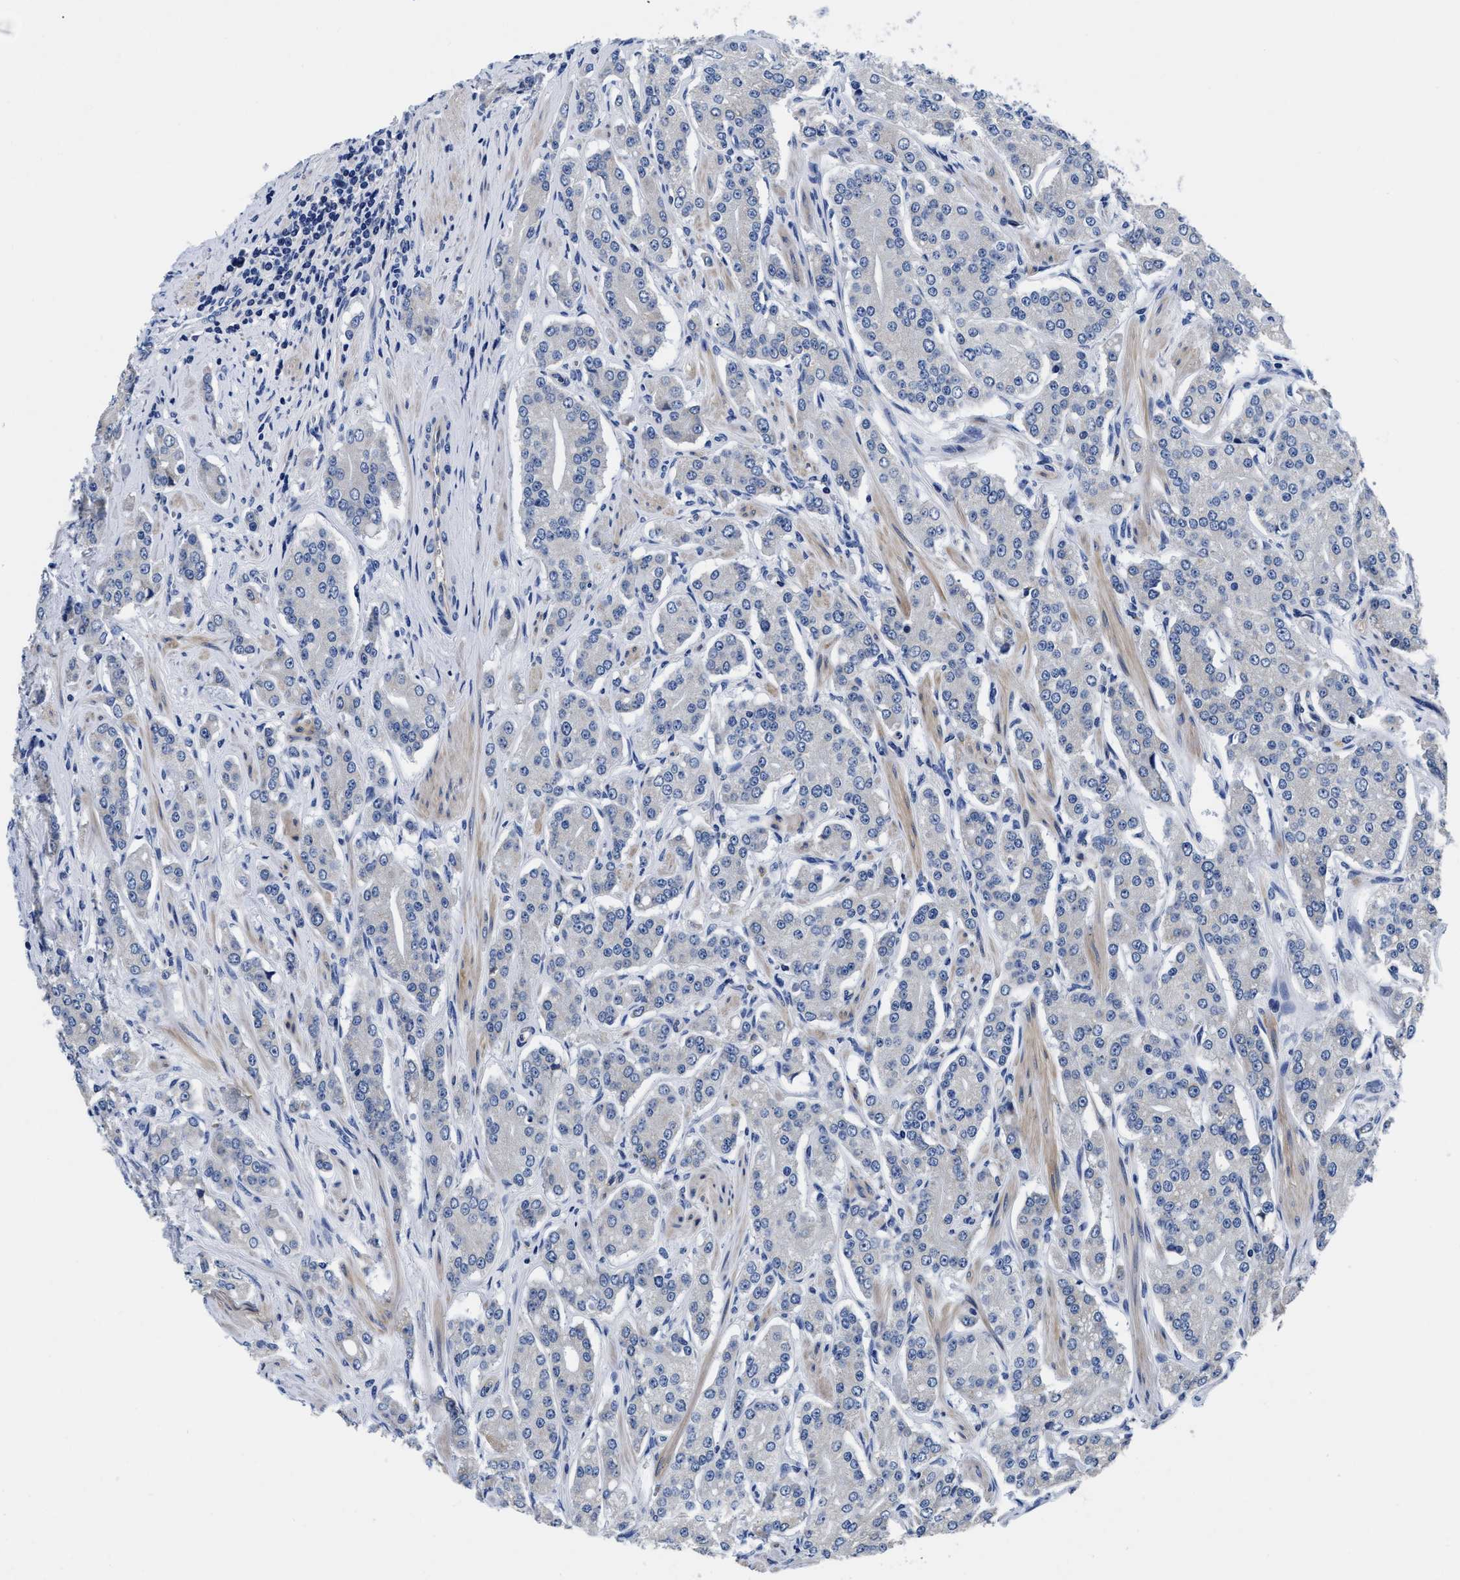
{"staining": {"intensity": "negative", "quantity": "none", "location": "none"}, "tissue": "prostate cancer", "cell_type": "Tumor cells", "image_type": "cancer", "snomed": [{"axis": "morphology", "description": "Adenocarcinoma, Low grade"}, {"axis": "topography", "description": "Prostate"}], "caption": "Immunohistochemical staining of human prostate low-grade adenocarcinoma reveals no significant staining in tumor cells. (Stains: DAB immunohistochemistry with hematoxylin counter stain, Microscopy: brightfield microscopy at high magnification).", "gene": "SLC35F1", "patient": {"sex": "male", "age": 69}}